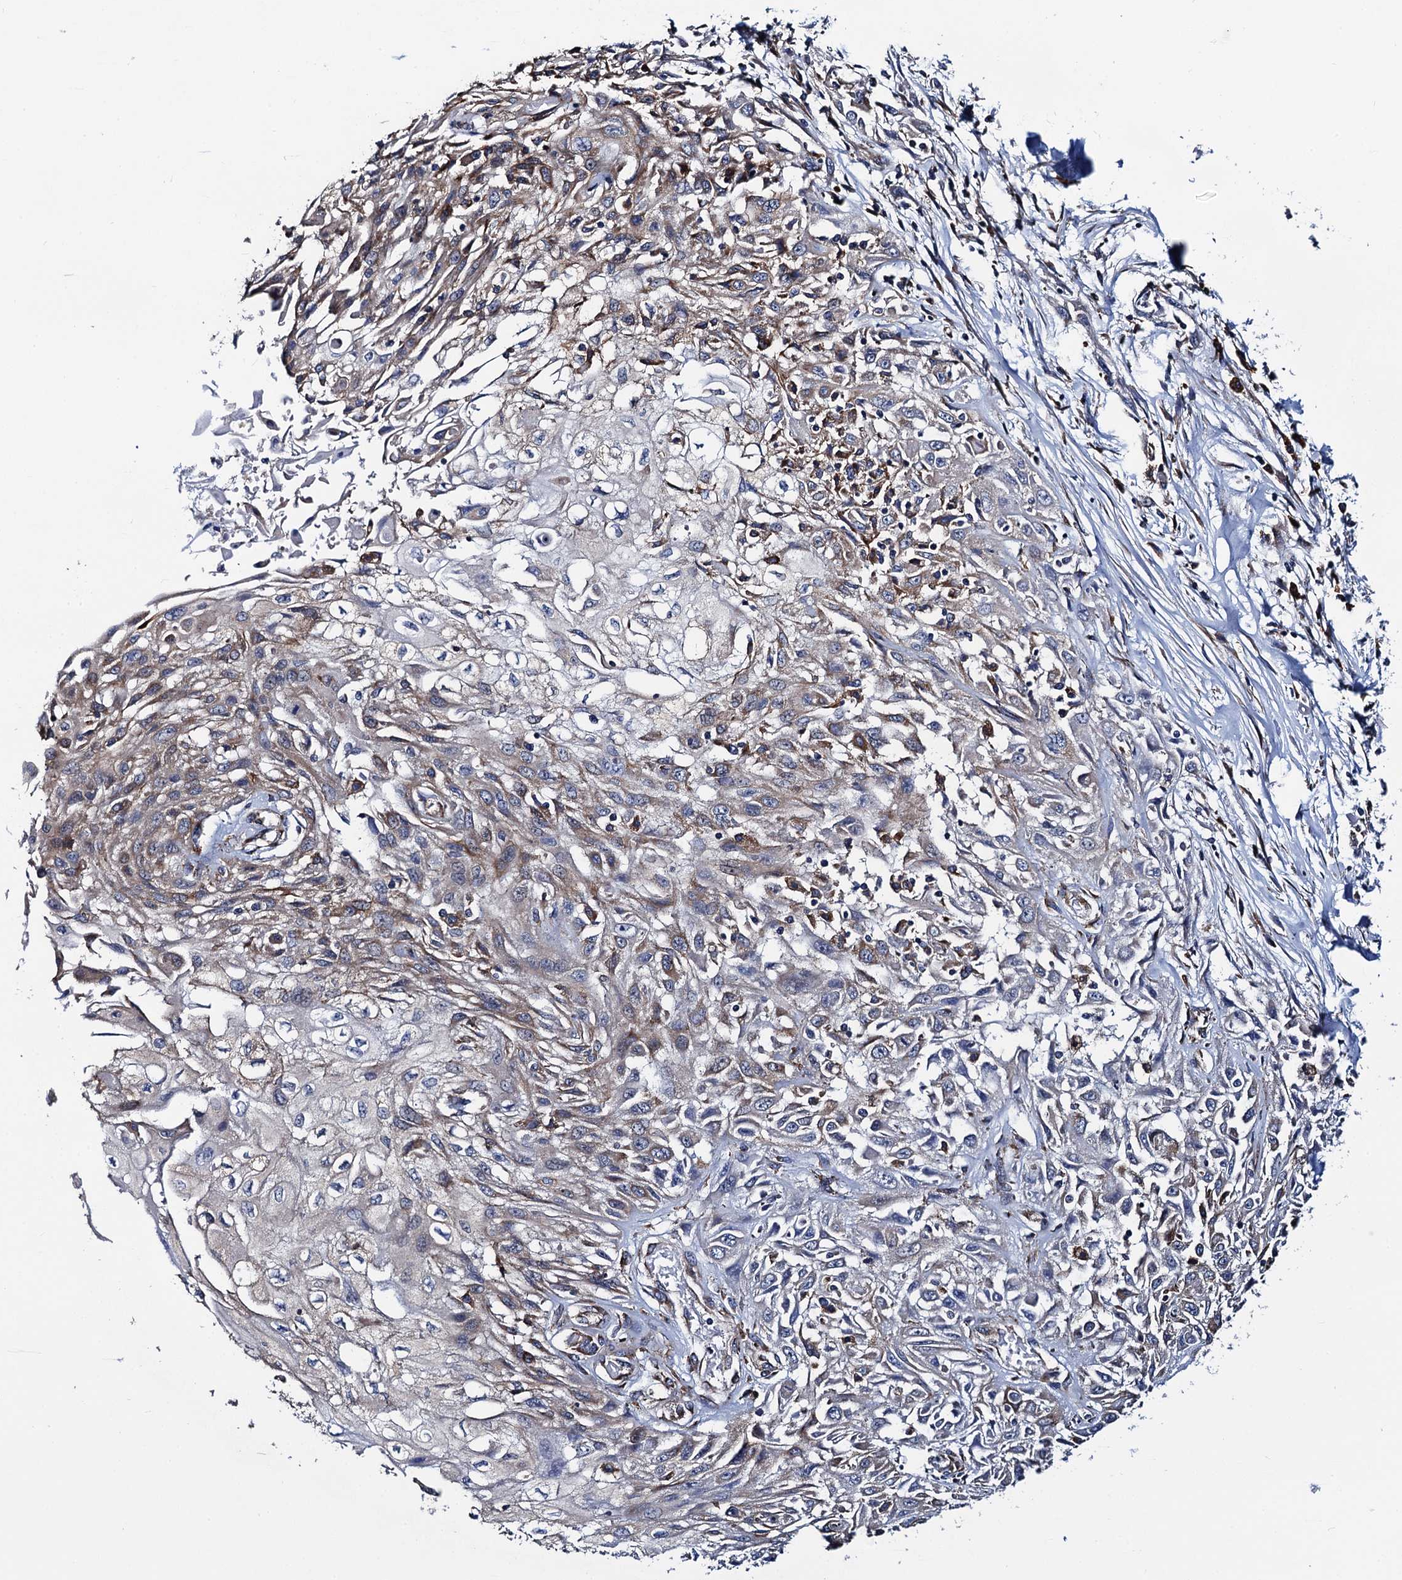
{"staining": {"intensity": "moderate", "quantity": "<25%", "location": "cytoplasmic/membranous"}, "tissue": "skin cancer", "cell_type": "Tumor cells", "image_type": "cancer", "snomed": [{"axis": "morphology", "description": "Squamous cell carcinoma, NOS"}, {"axis": "morphology", "description": "Squamous cell carcinoma, metastatic, NOS"}, {"axis": "topography", "description": "Skin"}, {"axis": "topography", "description": "Lymph node"}], "caption": "A brown stain labels moderate cytoplasmic/membranous positivity of a protein in human skin metastatic squamous cell carcinoma tumor cells.", "gene": "PGLS", "patient": {"sex": "male", "age": 75}}